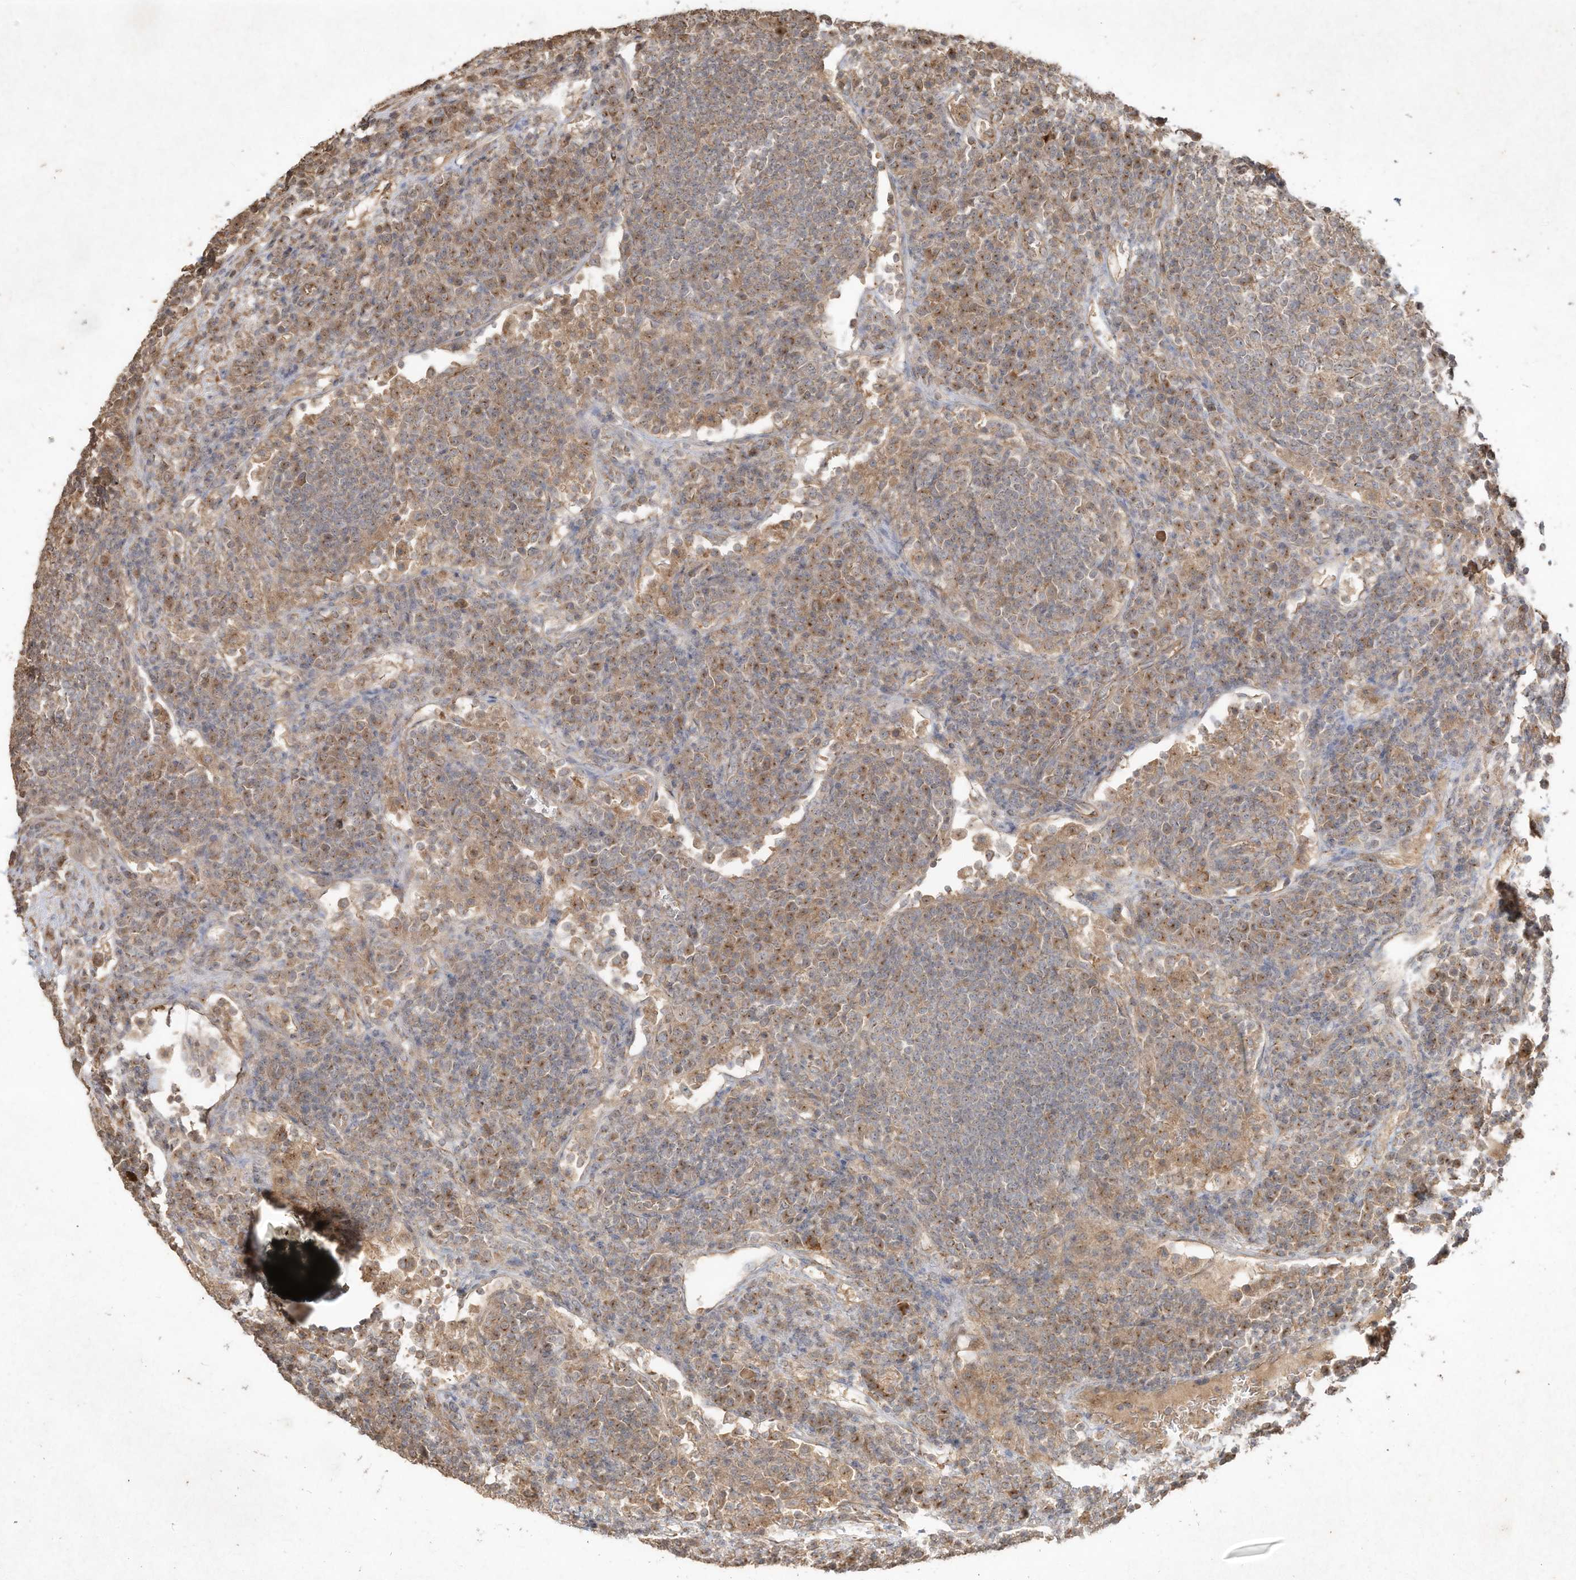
{"staining": {"intensity": "weak", "quantity": ">75%", "location": "cytoplasmic/membranous"}, "tissue": "lymph node", "cell_type": "Germinal center cells", "image_type": "normal", "snomed": [{"axis": "morphology", "description": "Normal tissue, NOS"}, {"axis": "topography", "description": "Lymph node"}], "caption": "A photomicrograph of human lymph node stained for a protein shows weak cytoplasmic/membranous brown staining in germinal center cells. The staining was performed using DAB (3,3'-diaminobenzidine) to visualize the protein expression in brown, while the nuclei were stained in blue with hematoxylin (Magnification: 20x).", "gene": "DYNC1I2", "patient": {"sex": "female", "age": 53}}